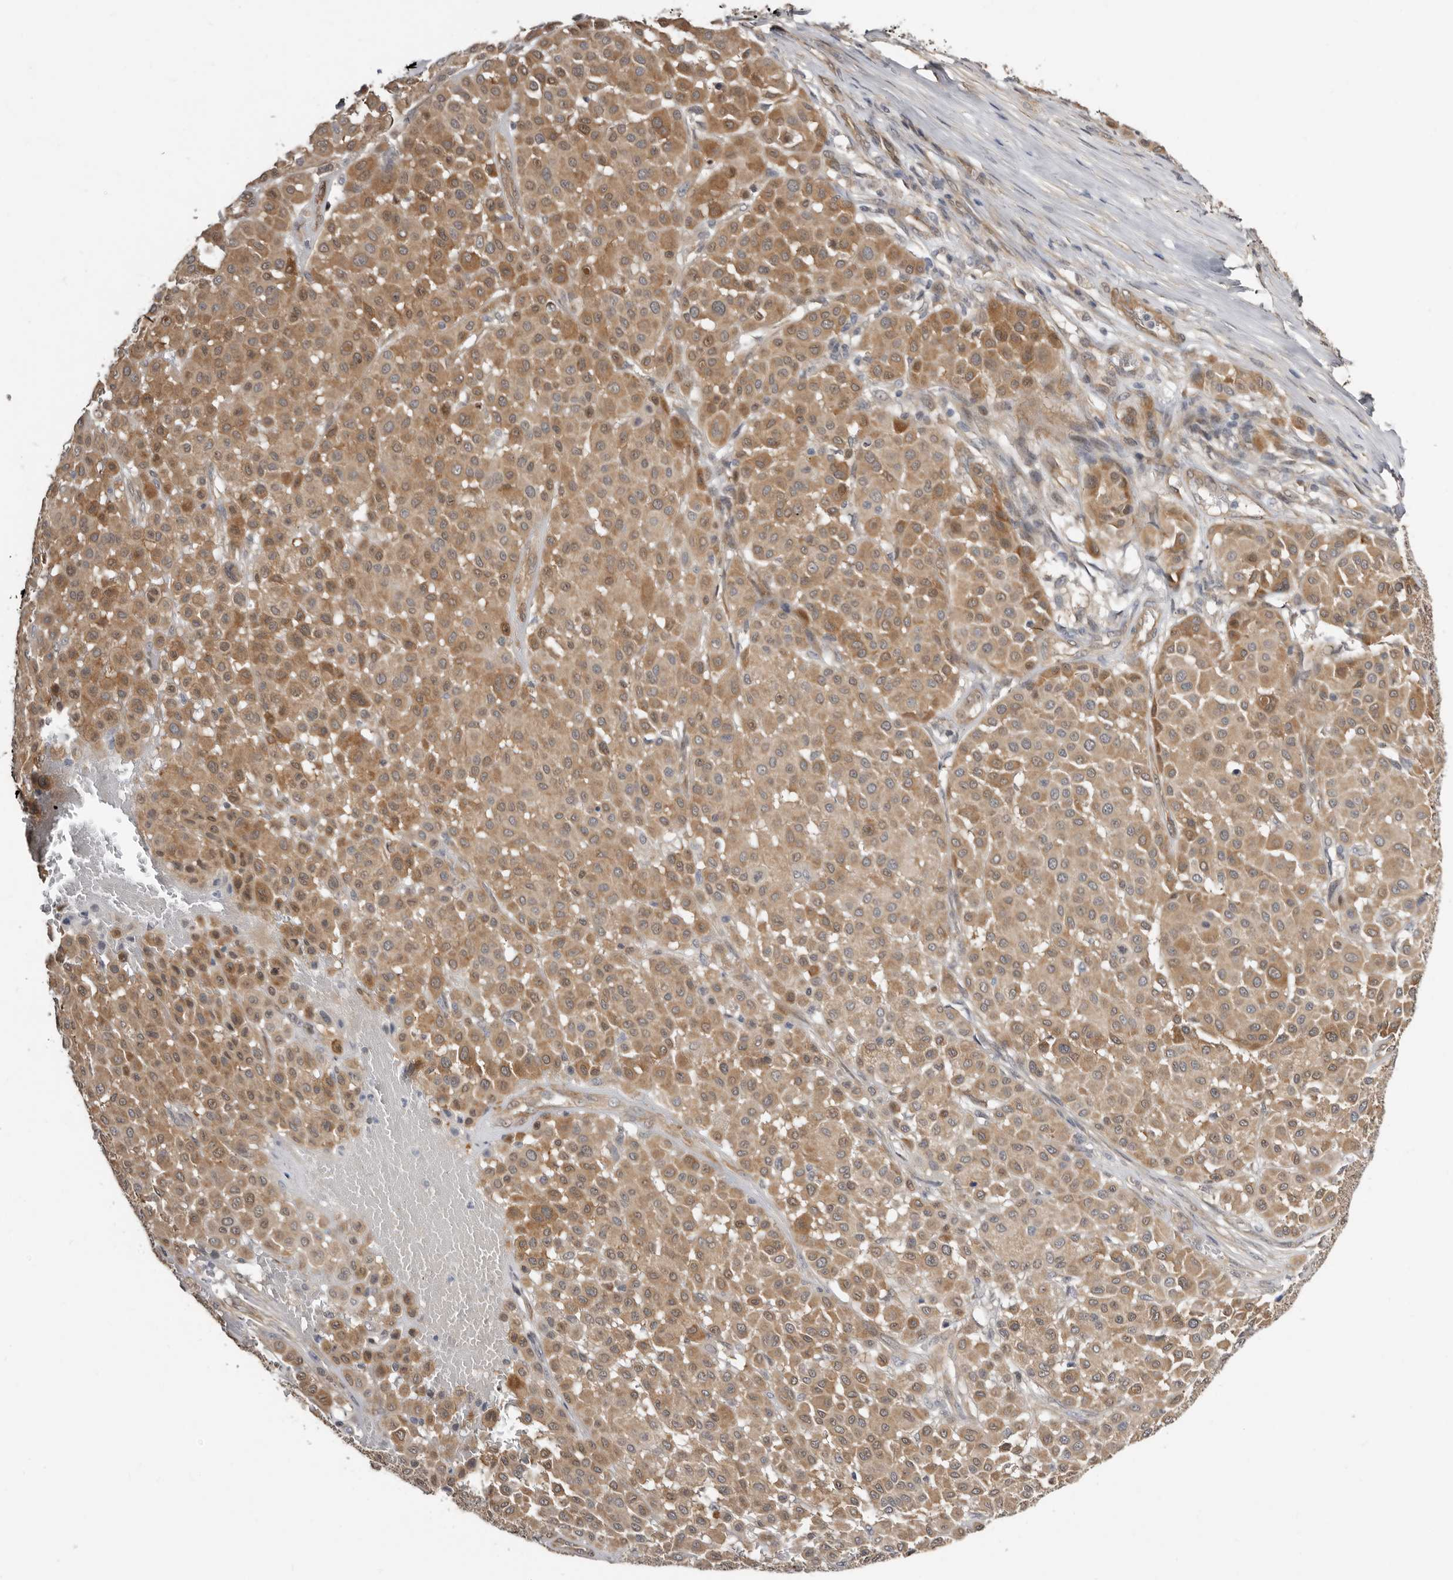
{"staining": {"intensity": "moderate", "quantity": ">75%", "location": "cytoplasmic/membranous"}, "tissue": "melanoma", "cell_type": "Tumor cells", "image_type": "cancer", "snomed": [{"axis": "morphology", "description": "Malignant melanoma, Metastatic site"}, {"axis": "topography", "description": "Soft tissue"}], "caption": "Tumor cells display medium levels of moderate cytoplasmic/membranous positivity in about >75% of cells in human malignant melanoma (metastatic site).", "gene": "SBDS", "patient": {"sex": "male", "age": 41}}